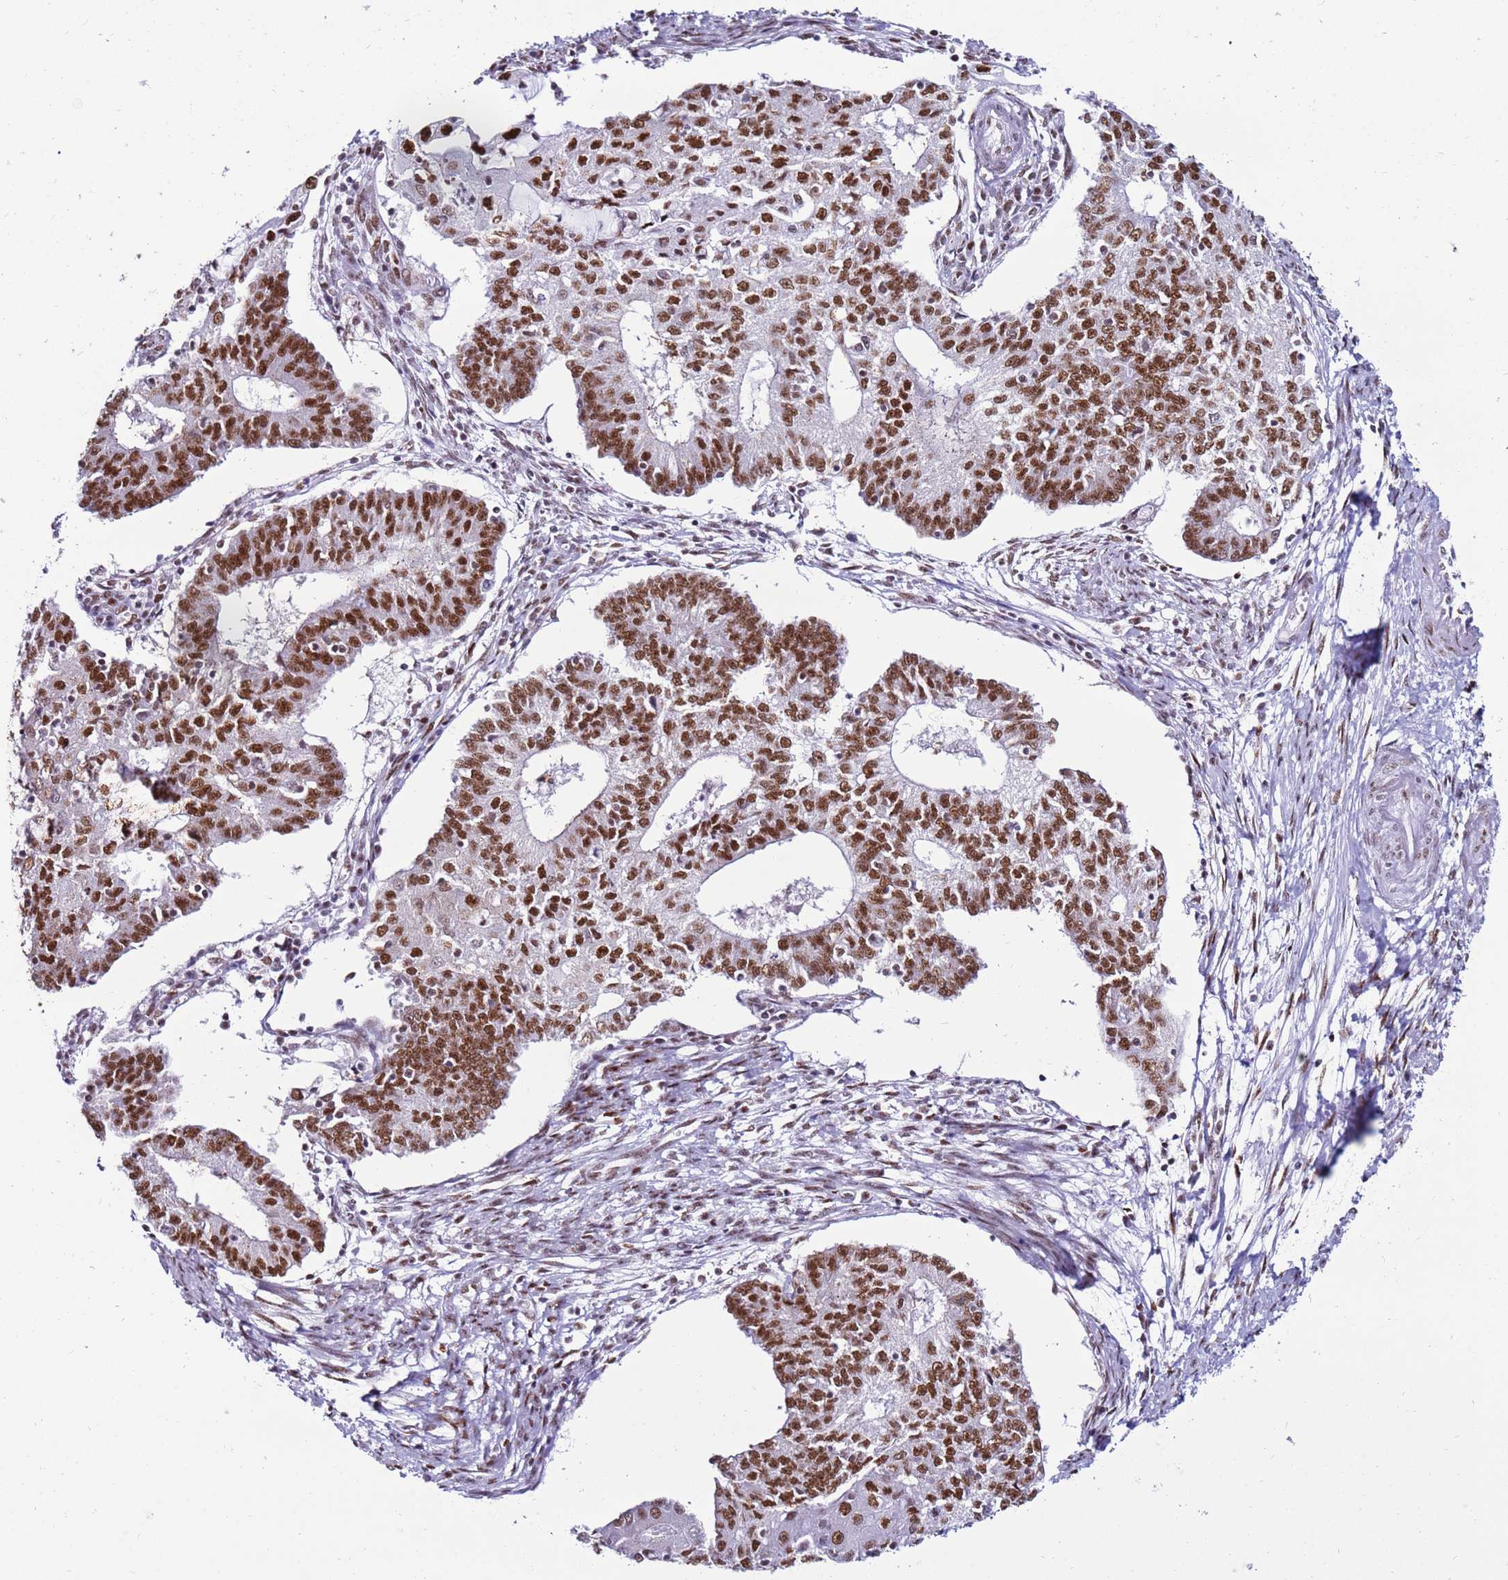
{"staining": {"intensity": "strong", "quantity": ">75%", "location": "nuclear"}, "tissue": "endometrial cancer", "cell_type": "Tumor cells", "image_type": "cancer", "snomed": [{"axis": "morphology", "description": "Adenocarcinoma, NOS"}, {"axis": "topography", "description": "Endometrium"}], "caption": "A brown stain shows strong nuclear expression of a protein in endometrial cancer tumor cells.", "gene": "KPNA4", "patient": {"sex": "female", "age": 56}}